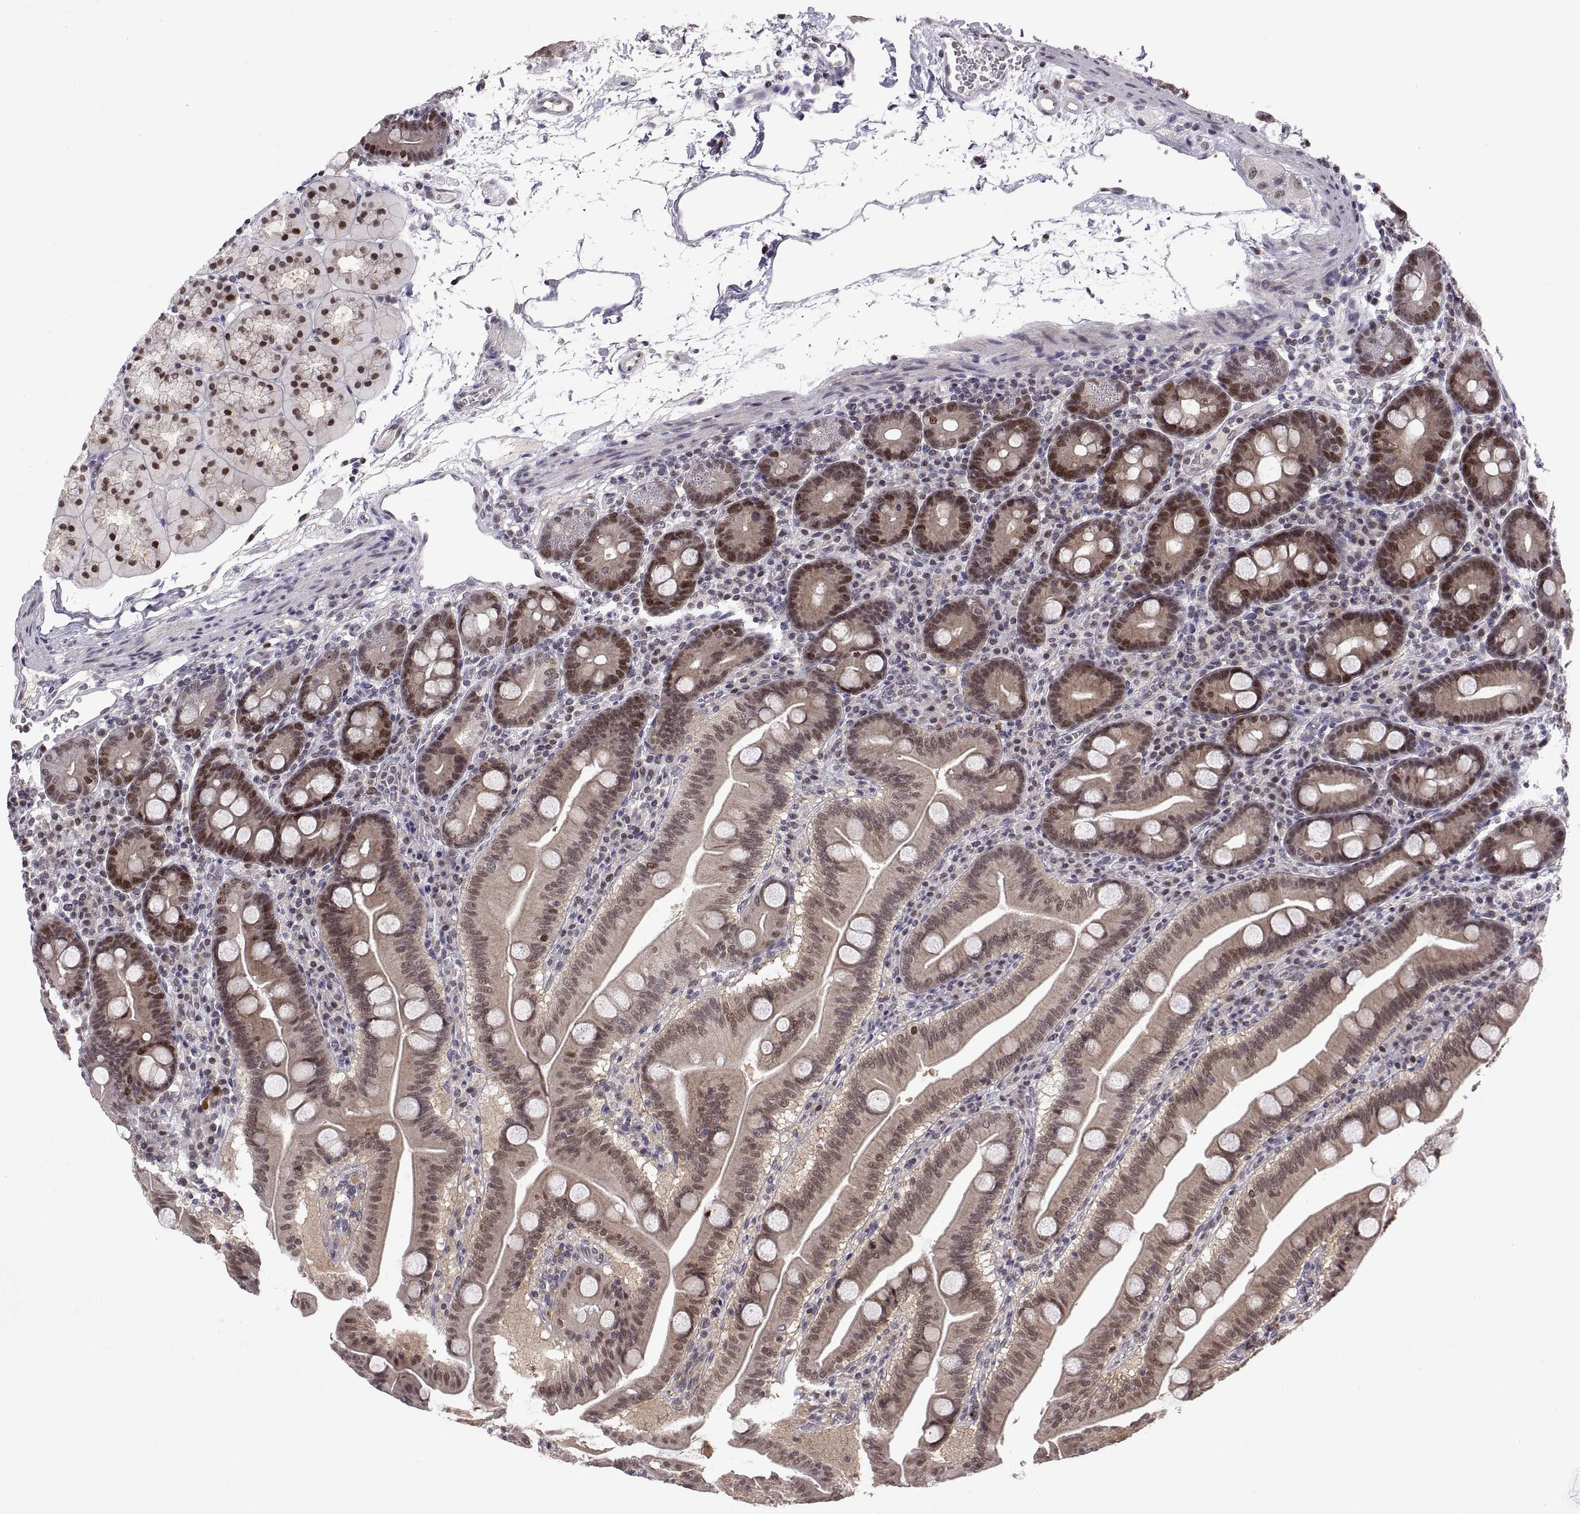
{"staining": {"intensity": "moderate", "quantity": "25%-75%", "location": "cytoplasmic/membranous,nuclear"}, "tissue": "duodenum", "cell_type": "Glandular cells", "image_type": "normal", "snomed": [{"axis": "morphology", "description": "Normal tissue, NOS"}, {"axis": "topography", "description": "Duodenum"}], "caption": "Protein analysis of benign duodenum demonstrates moderate cytoplasmic/membranous,nuclear positivity in approximately 25%-75% of glandular cells.", "gene": "CHFR", "patient": {"sex": "male", "age": 59}}